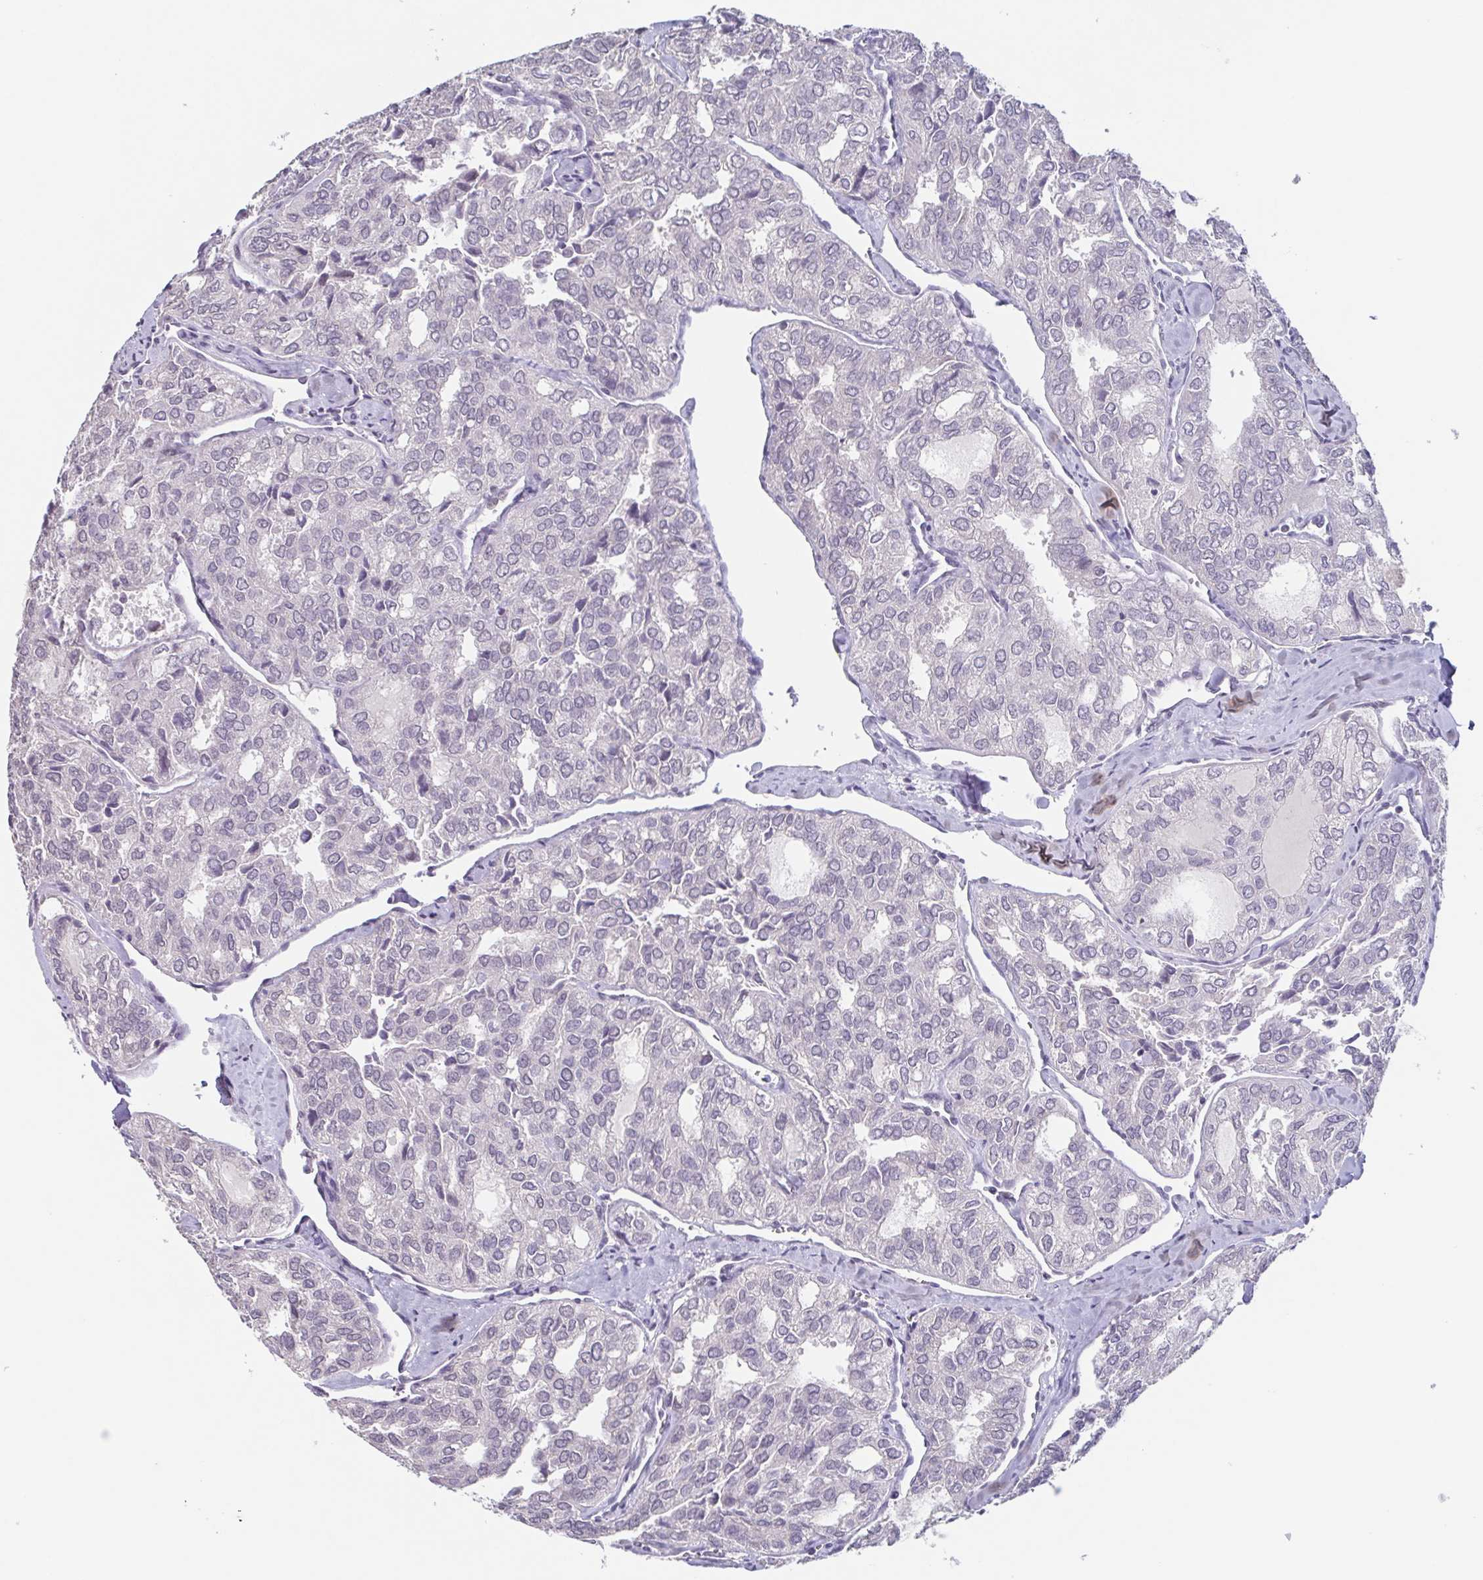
{"staining": {"intensity": "negative", "quantity": "none", "location": "none"}, "tissue": "thyroid cancer", "cell_type": "Tumor cells", "image_type": "cancer", "snomed": [{"axis": "morphology", "description": "Follicular adenoma carcinoma, NOS"}, {"axis": "topography", "description": "Thyroid gland"}], "caption": "This histopathology image is of thyroid cancer stained with immunohistochemistry (IHC) to label a protein in brown with the nuclei are counter-stained blue. There is no staining in tumor cells.", "gene": "GHRL", "patient": {"sex": "male", "age": 75}}